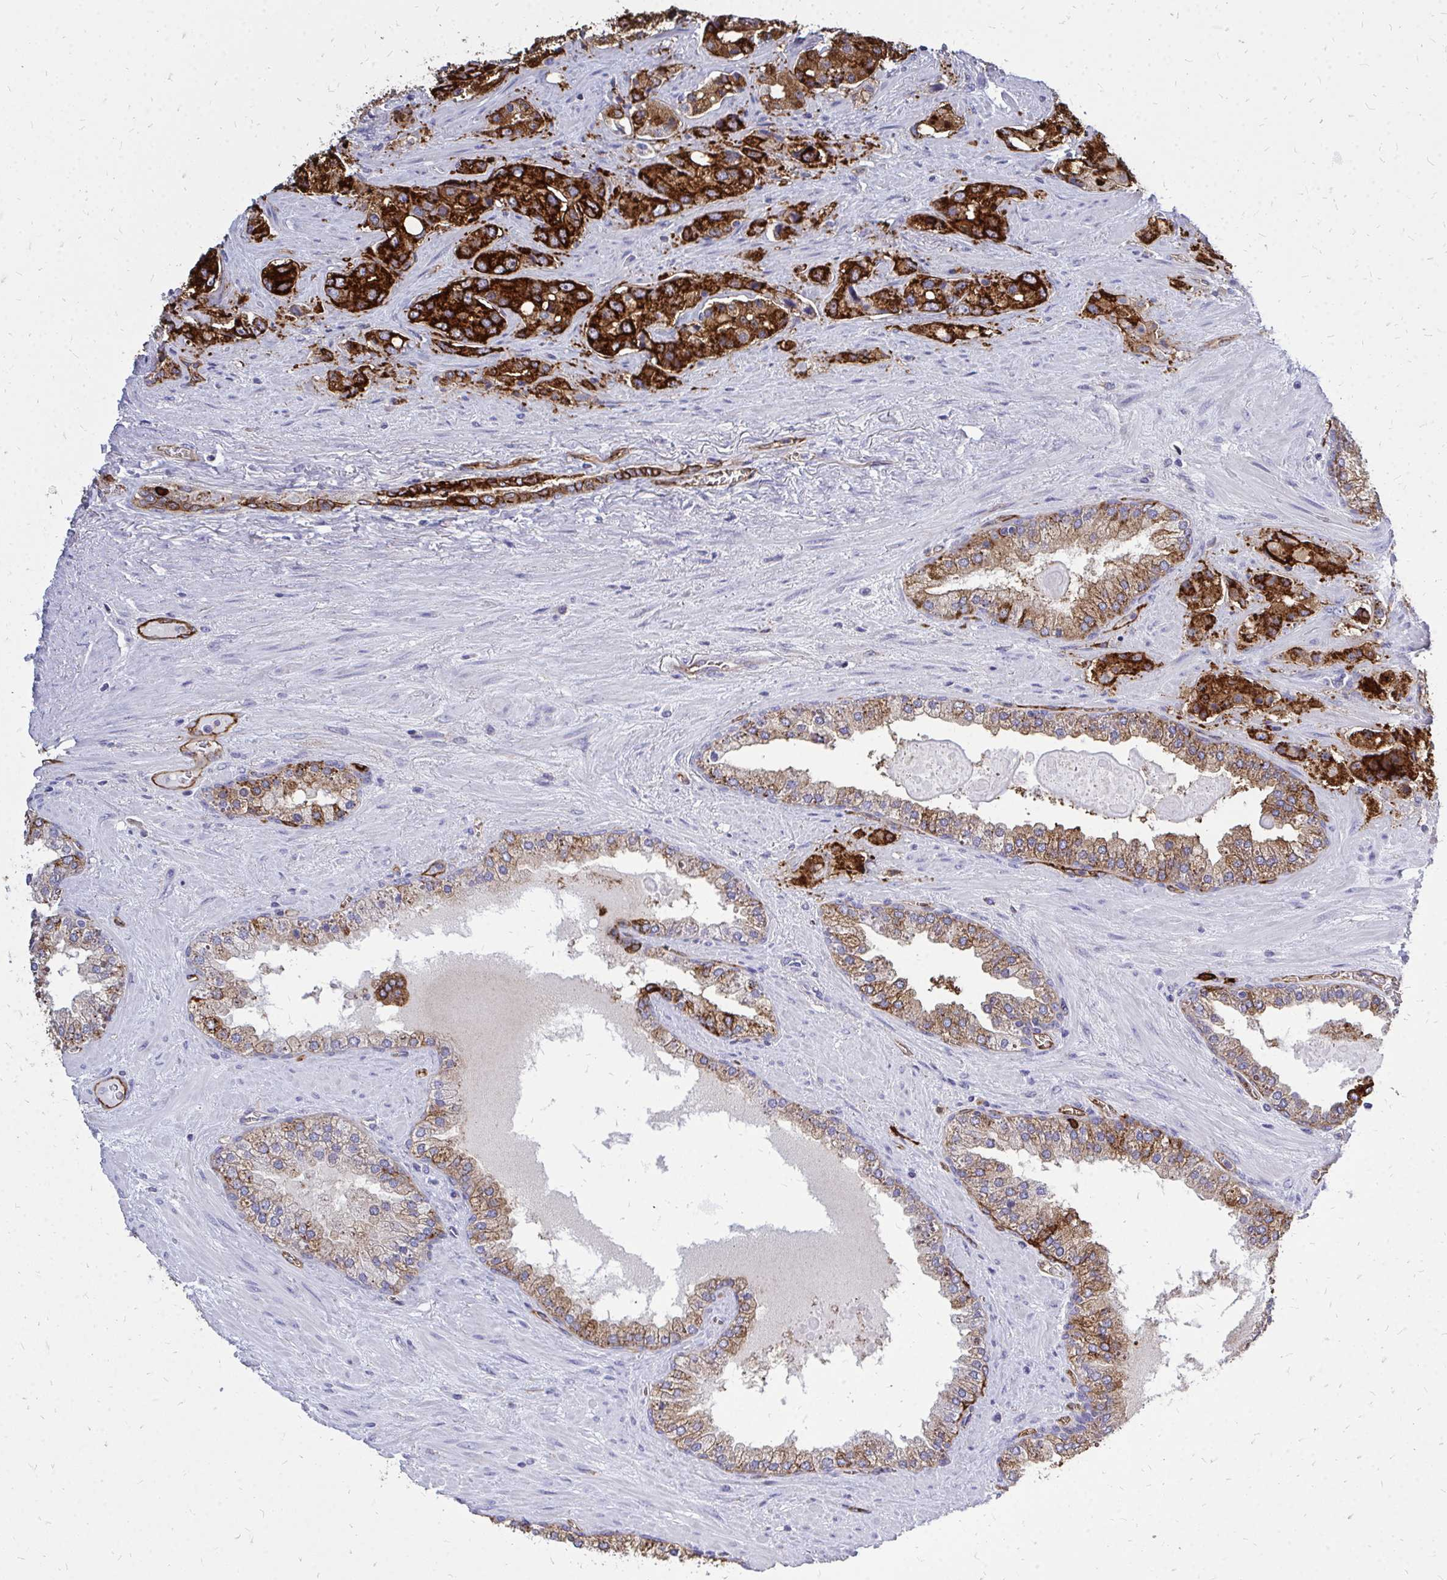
{"staining": {"intensity": "strong", "quantity": ">75%", "location": "cytoplasmic/membranous"}, "tissue": "prostate cancer", "cell_type": "Tumor cells", "image_type": "cancer", "snomed": [{"axis": "morphology", "description": "Adenocarcinoma, High grade"}, {"axis": "topography", "description": "Prostate"}], "caption": "Immunohistochemistry (IHC) (DAB (3,3'-diaminobenzidine)) staining of human prostate high-grade adenocarcinoma shows strong cytoplasmic/membranous protein expression in approximately >75% of tumor cells.", "gene": "MARCKSL1", "patient": {"sex": "male", "age": 67}}